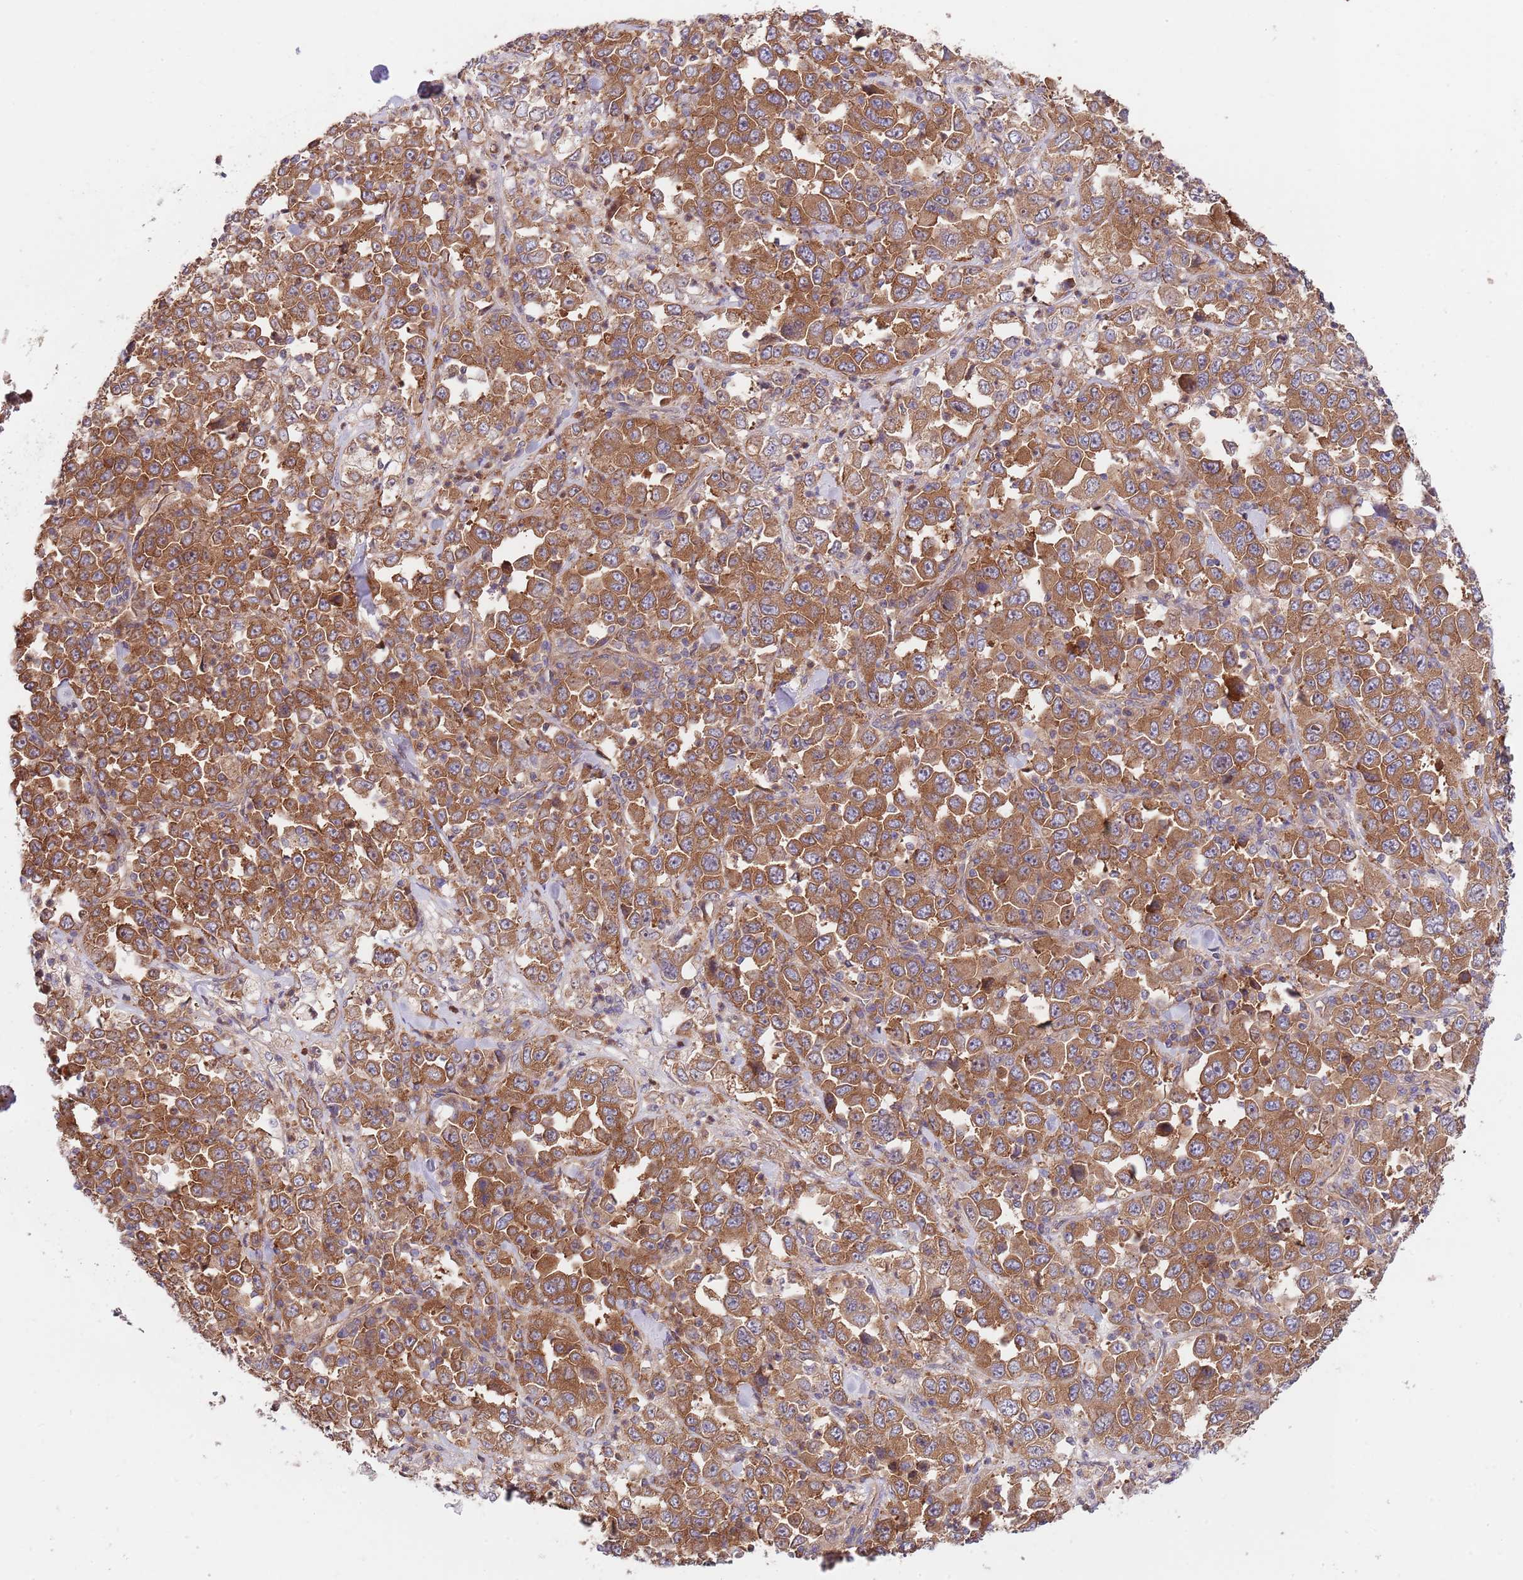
{"staining": {"intensity": "moderate", "quantity": ">75%", "location": "cytoplasmic/membranous"}, "tissue": "stomach cancer", "cell_type": "Tumor cells", "image_type": "cancer", "snomed": [{"axis": "morphology", "description": "Normal tissue, NOS"}, {"axis": "morphology", "description": "Adenocarcinoma, NOS"}, {"axis": "topography", "description": "Stomach, upper"}, {"axis": "topography", "description": "Stomach"}], "caption": "High-magnification brightfield microscopy of stomach adenocarcinoma stained with DAB (3,3'-diaminobenzidine) (brown) and counterstained with hematoxylin (blue). tumor cells exhibit moderate cytoplasmic/membranous expression is appreciated in approximately>75% of cells.", "gene": "EIF3F", "patient": {"sex": "male", "age": 59}}